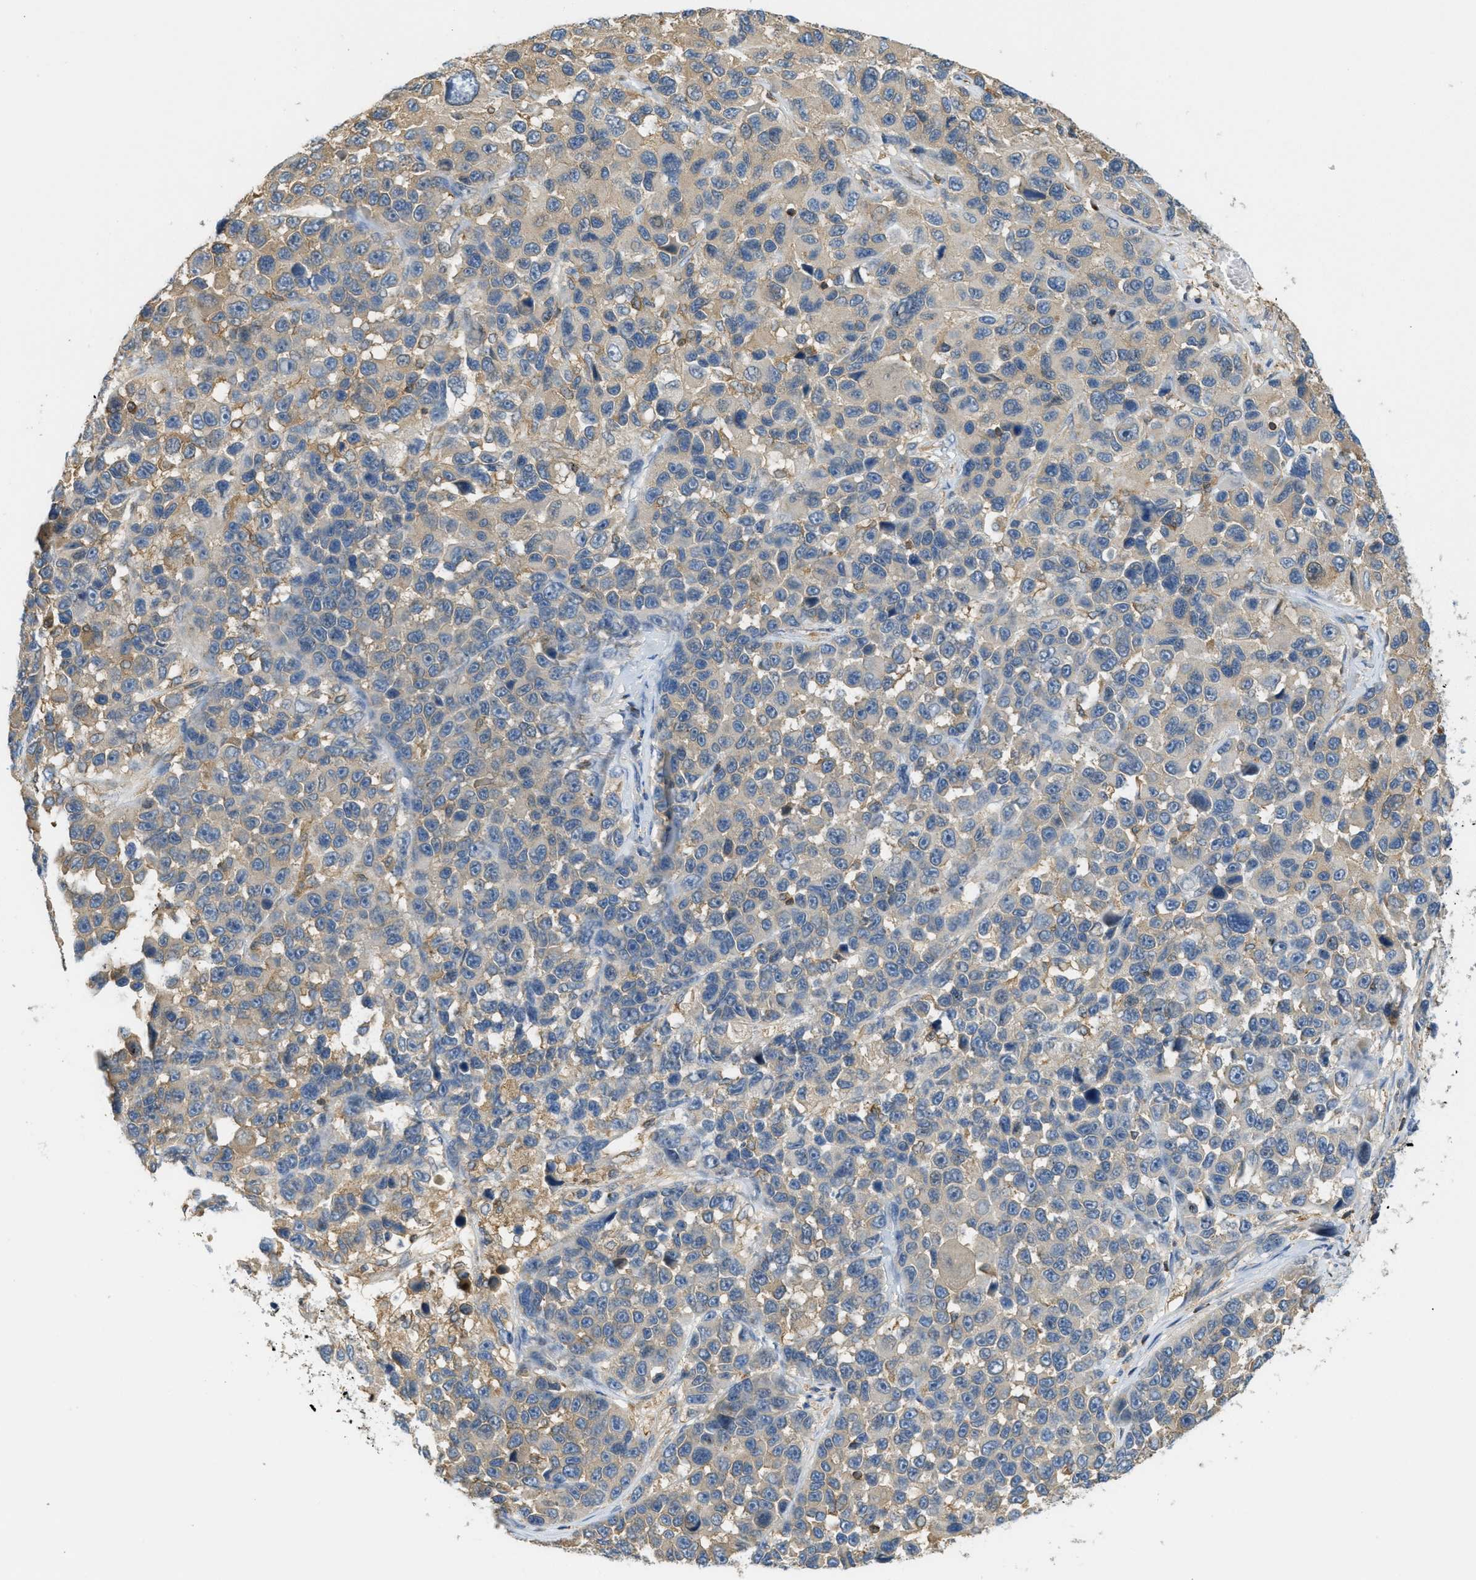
{"staining": {"intensity": "weak", "quantity": "<25%", "location": "cytoplasmic/membranous"}, "tissue": "melanoma", "cell_type": "Tumor cells", "image_type": "cancer", "snomed": [{"axis": "morphology", "description": "Malignant melanoma, NOS"}, {"axis": "topography", "description": "Skin"}], "caption": "DAB (3,3'-diaminobenzidine) immunohistochemical staining of malignant melanoma displays no significant positivity in tumor cells.", "gene": "GRIK2", "patient": {"sex": "male", "age": 53}}